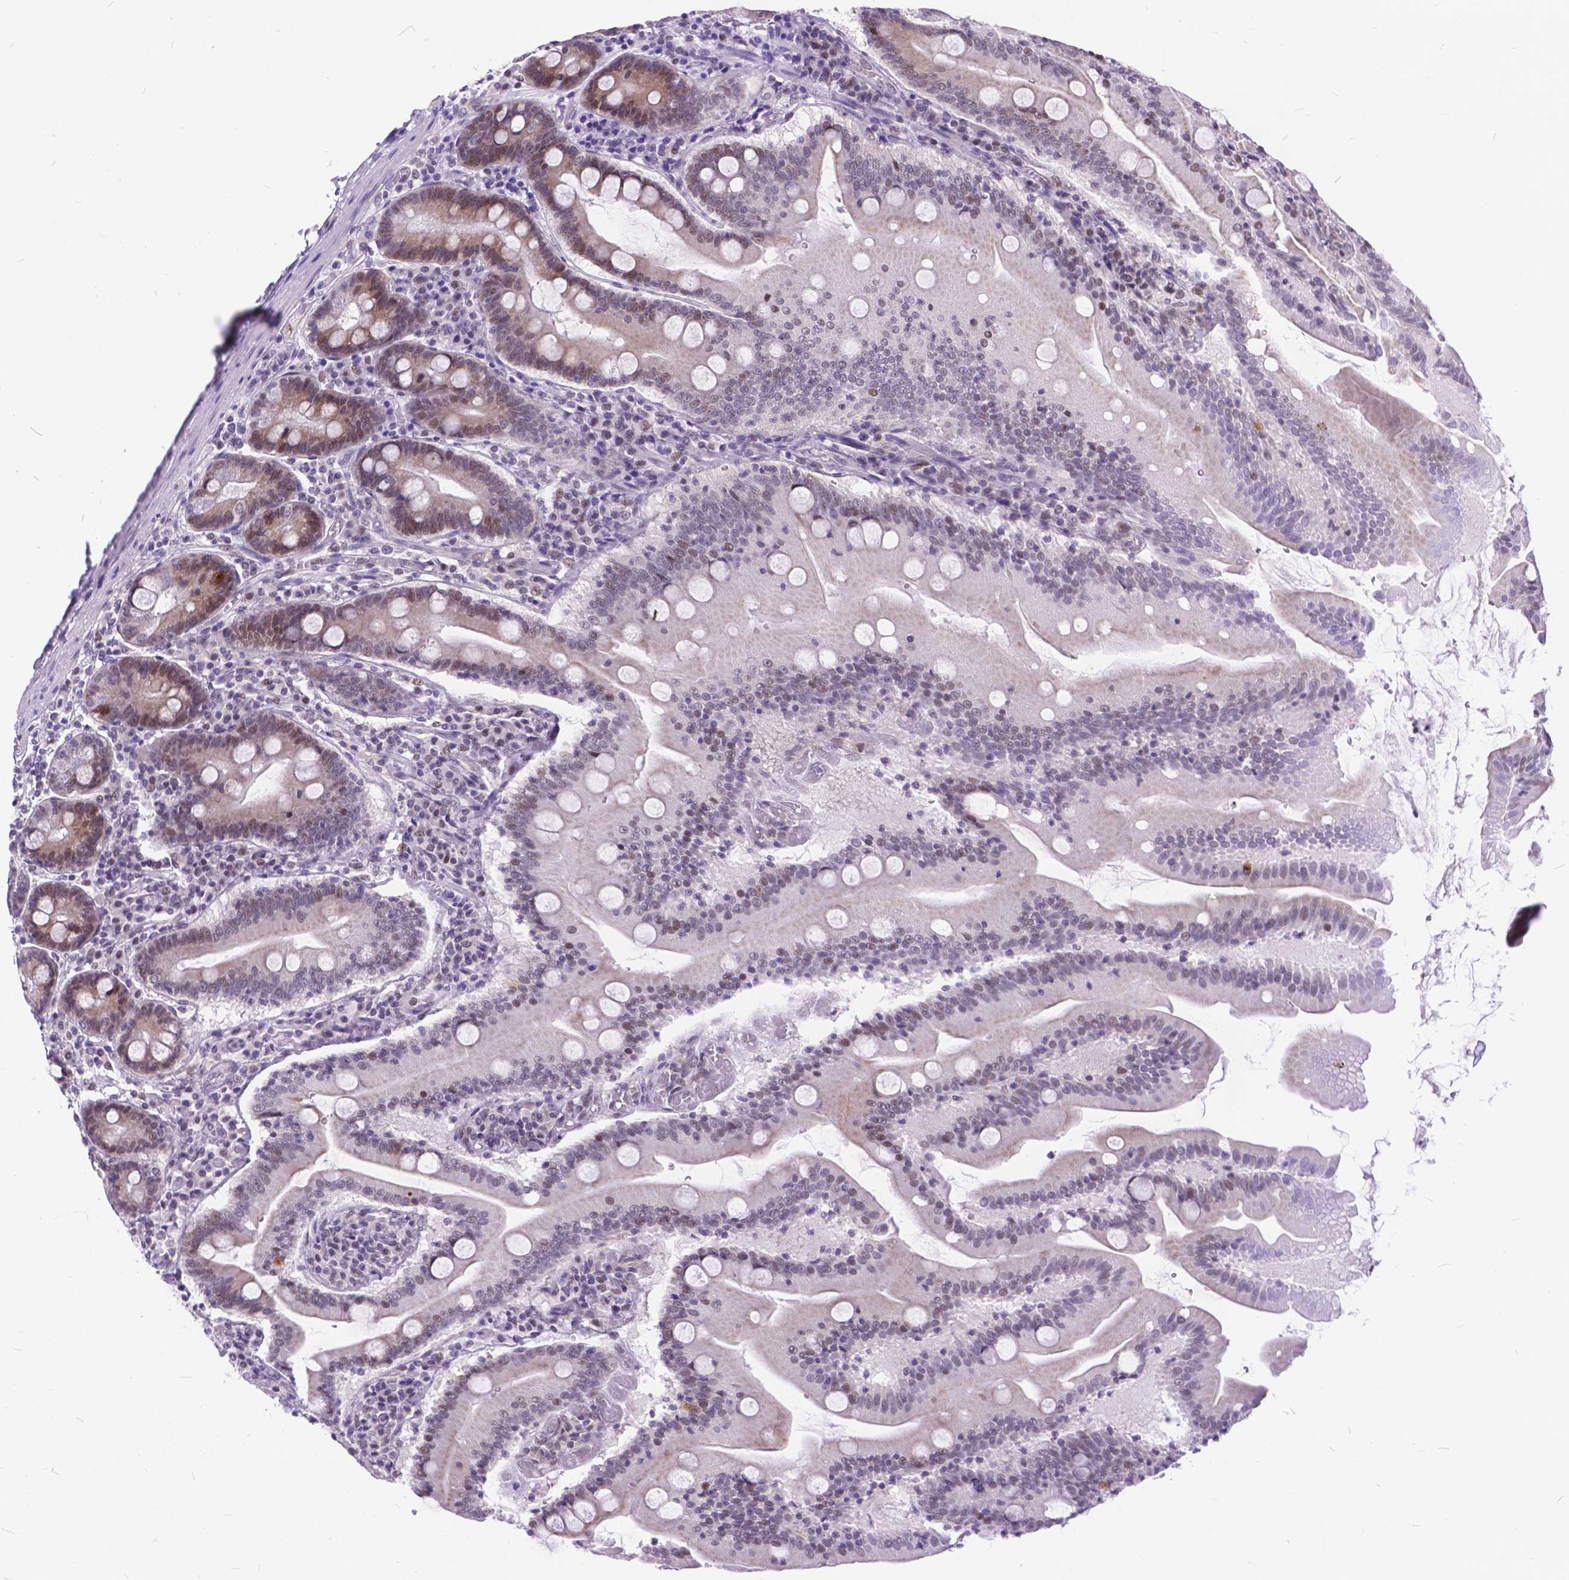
{"staining": {"intensity": "weak", "quantity": "25%-75%", "location": "cytoplasmic/membranous,nuclear"}, "tissue": "small intestine", "cell_type": "Glandular cells", "image_type": "normal", "snomed": [{"axis": "morphology", "description": "Normal tissue, NOS"}, {"axis": "topography", "description": "Small intestine"}], "caption": "Normal small intestine exhibits weak cytoplasmic/membranous,nuclear positivity in about 25%-75% of glandular cells, visualized by immunohistochemistry. (DAB (3,3'-diaminobenzidine) IHC with brightfield microscopy, high magnification).", "gene": "FAM124B", "patient": {"sex": "male", "age": 37}}